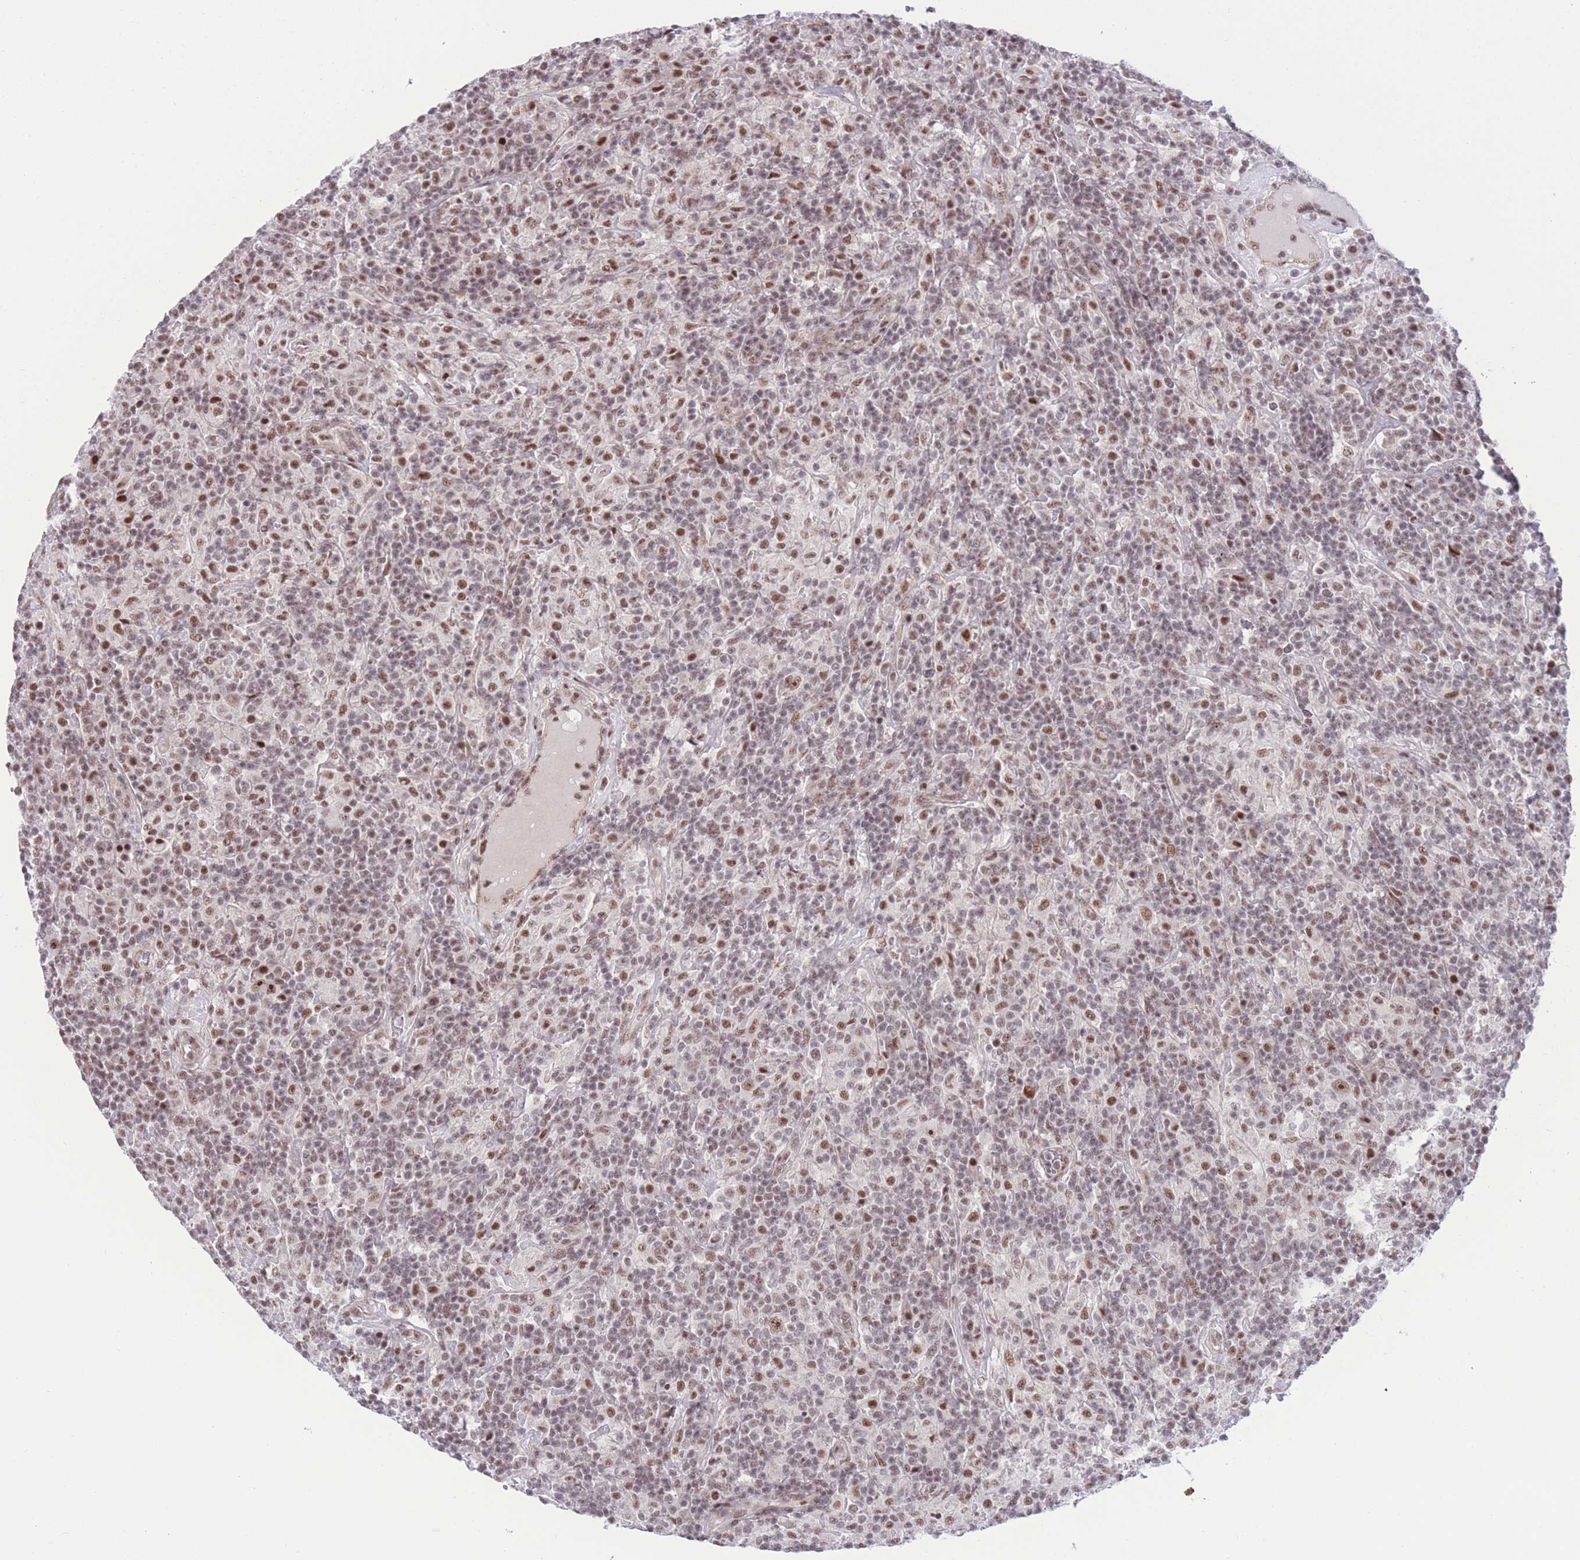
{"staining": {"intensity": "moderate", "quantity": ">75%", "location": "nuclear"}, "tissue": "lymphoma", "cell_type": "Tumor cells", "image_type": "cancer", "snomed": [{"axis": "morphology", "description": "Hodgkin's disease, NOS"}, {"axis": "topography", "description": "Lymph node"}], "caption": "A medium amount of moderate nuclear positivity is identified in approximately >75% of tumor cells in lymphoma tissue.", "gene": "PCIF1", "patient": {"sex": "male", "age": 70}}